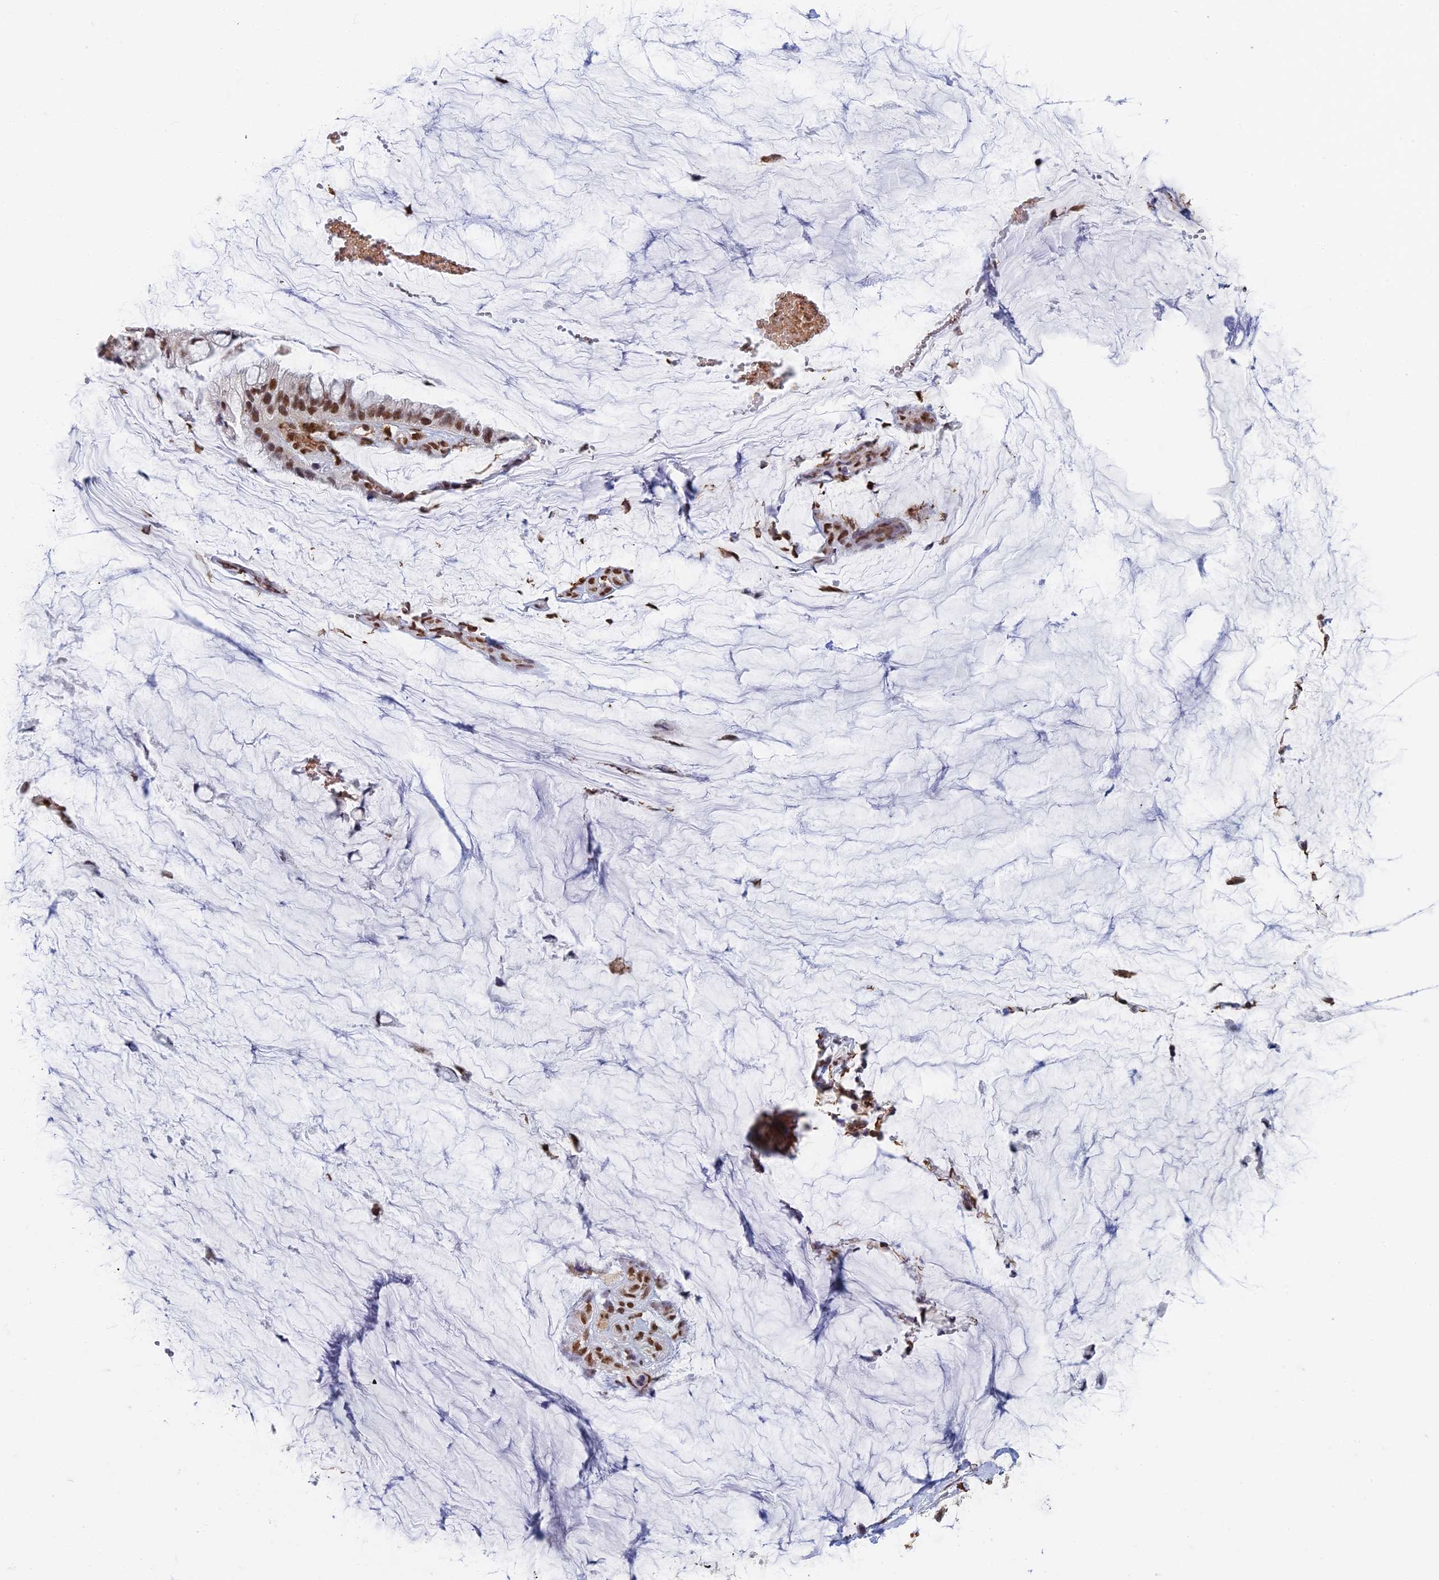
{"staining": {"intensity": "moderate", "quantity": ">75%", "location": "nuclear"}, "tissue": "ovarian cancer", "cell_type": "Tumor cells", "image_type": "cancer", "snomed": [{"axis": "morphology", "description": "Cystadenocarcinoma, mucinous, NOS"}, {"axis": "topography", "description": "Ovary"}], "caption": "A brown stain shows moderate nuclear staining of a protein in ovarian cancer tumor cells.", "gene": "GPATCH1", "patient": {"sex": "female", "age": 39}}